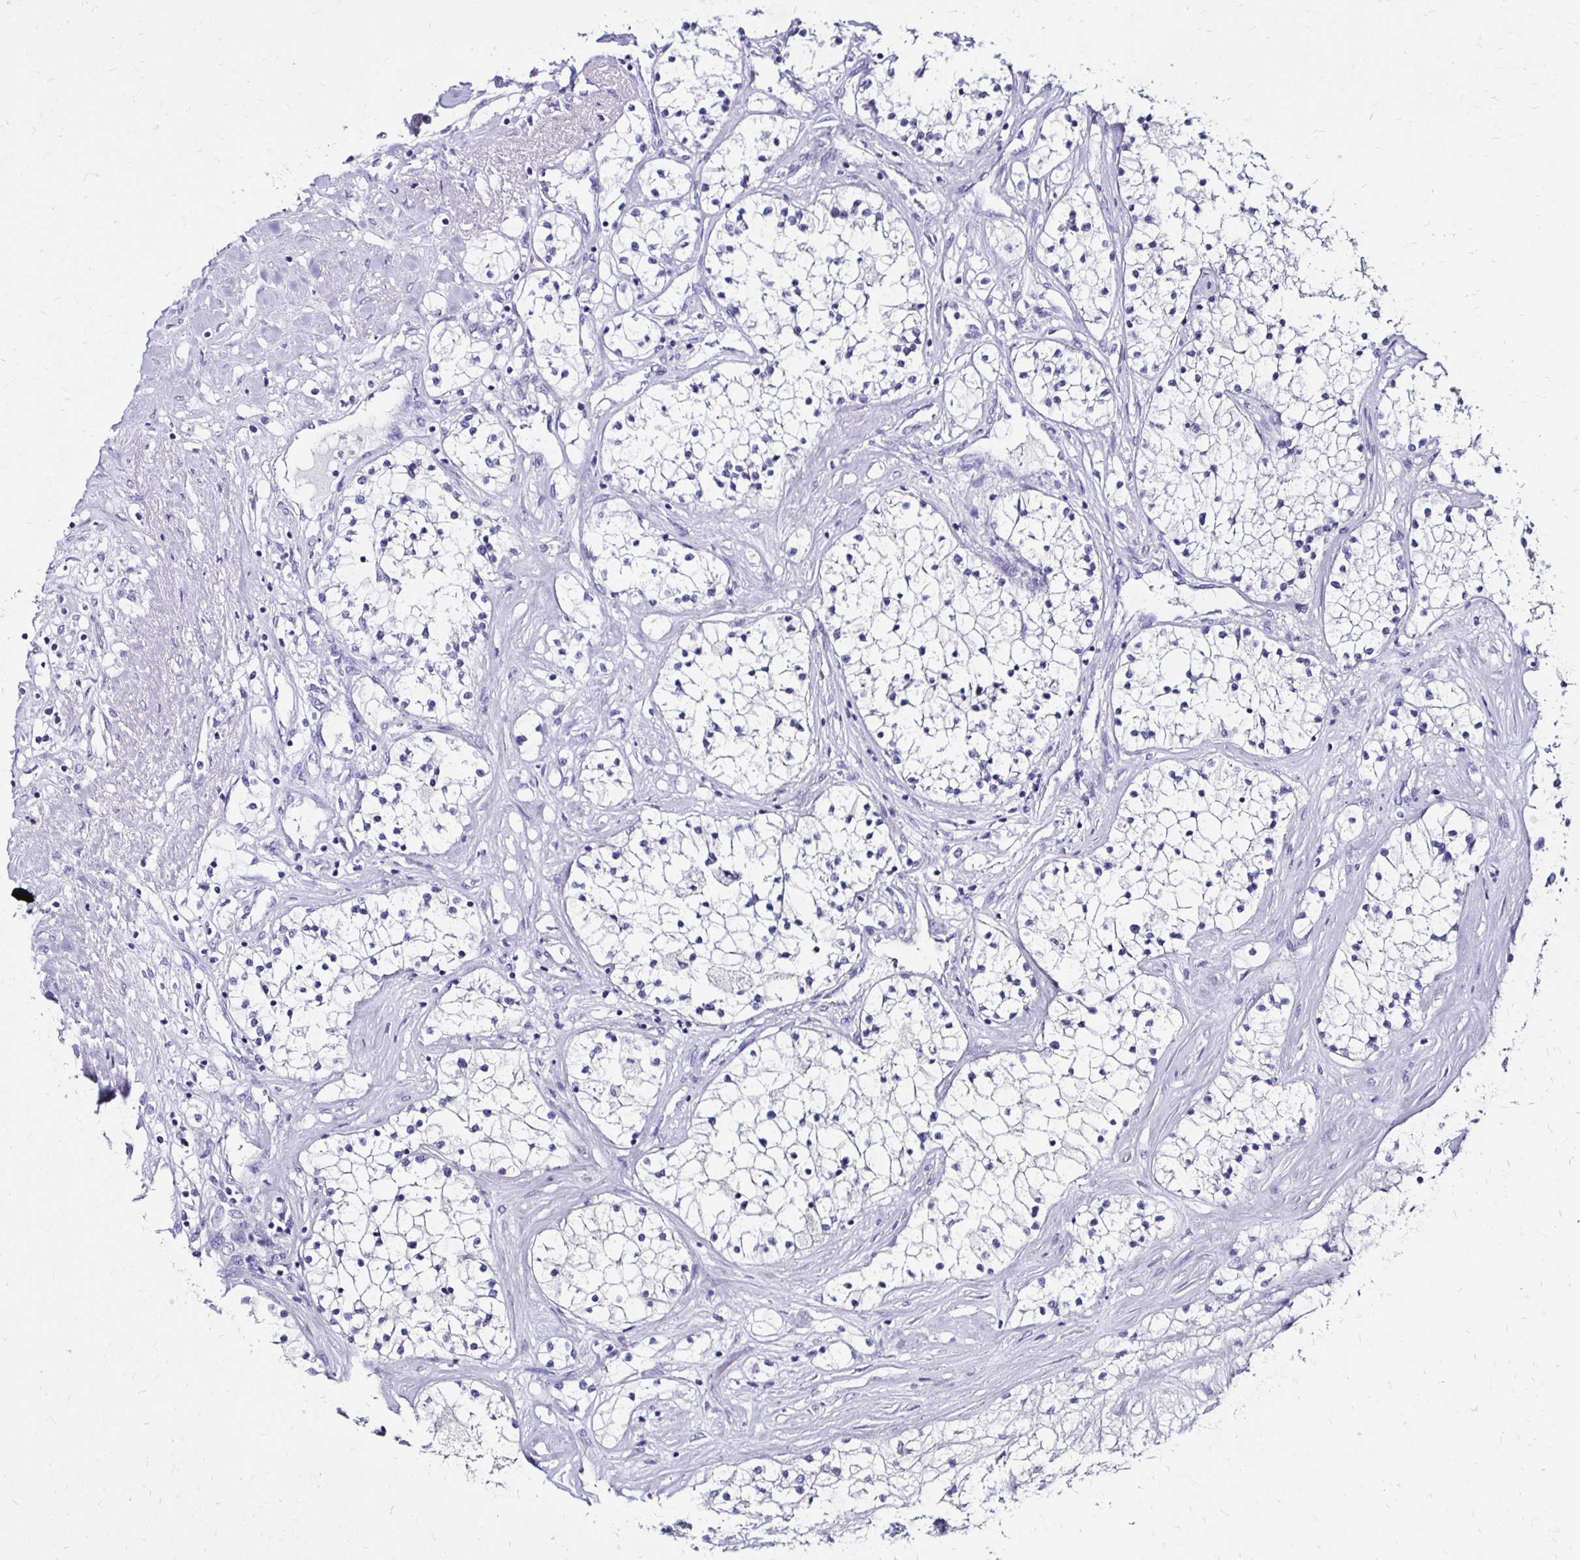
{"staining": {"intensity": "negative", "quantity": "none", "location": "none"}, "tissue": "renal cancer", "cell_type": "Tumor cells", "image_type": "cancer", "snomed": [{"axis": "morphology", "description": "Adenocarcinoma, NOS"}, {"axis": "topography", "description": "Kidney"}], "caption": "DAB immunohistochemical staining of renal cancer shows no significant expression in tumor cells.", "gene": "KCNT1", "patient": {"sex": "male", "age": 68}}